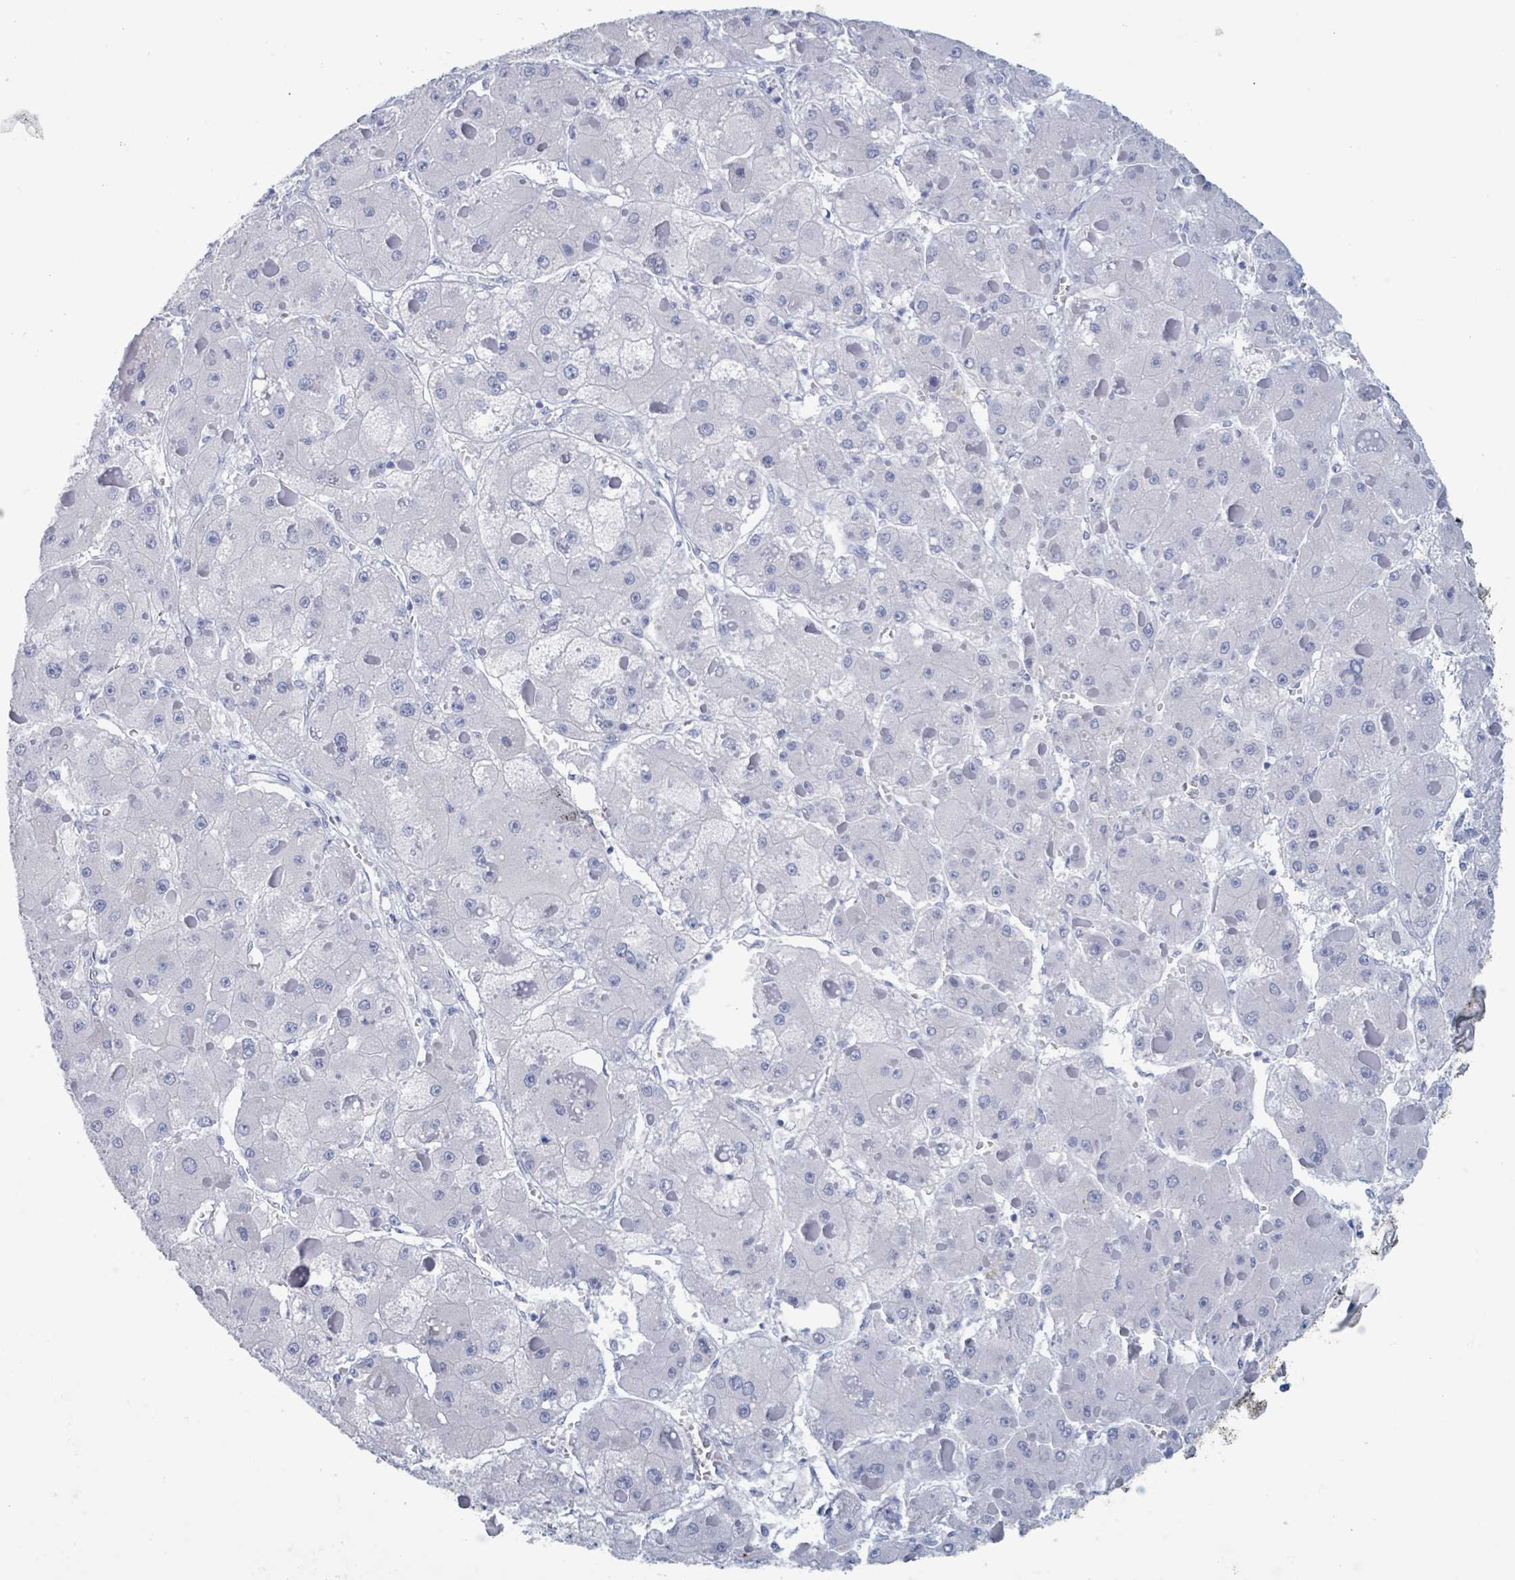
{"staining": {"intensity": "negative", "quantity": "none", "location": "none"}, "tissue": "liver cancer", "cell_type": "Tumor cells", "image_type": "cancer", "snomed": [{"axis": "morphology", "description": "Carcinoma, Hepatocellular, NOS"}, {"axis": "topography", "description": "Liver"}], "caption": "IHC photomicrograph of neoplastic tissue: liver cancer stained with DAB displays no significant protein staining in tumor cells. (Stains: DAB (3,3'-diaminobenzidine) immunohistochemistry with hematoxylin counter stain, Microscopy: brightfield microscopy at high magnification).", "gene": "KLK4", "patient": {"sex": "female", "age": 73}}